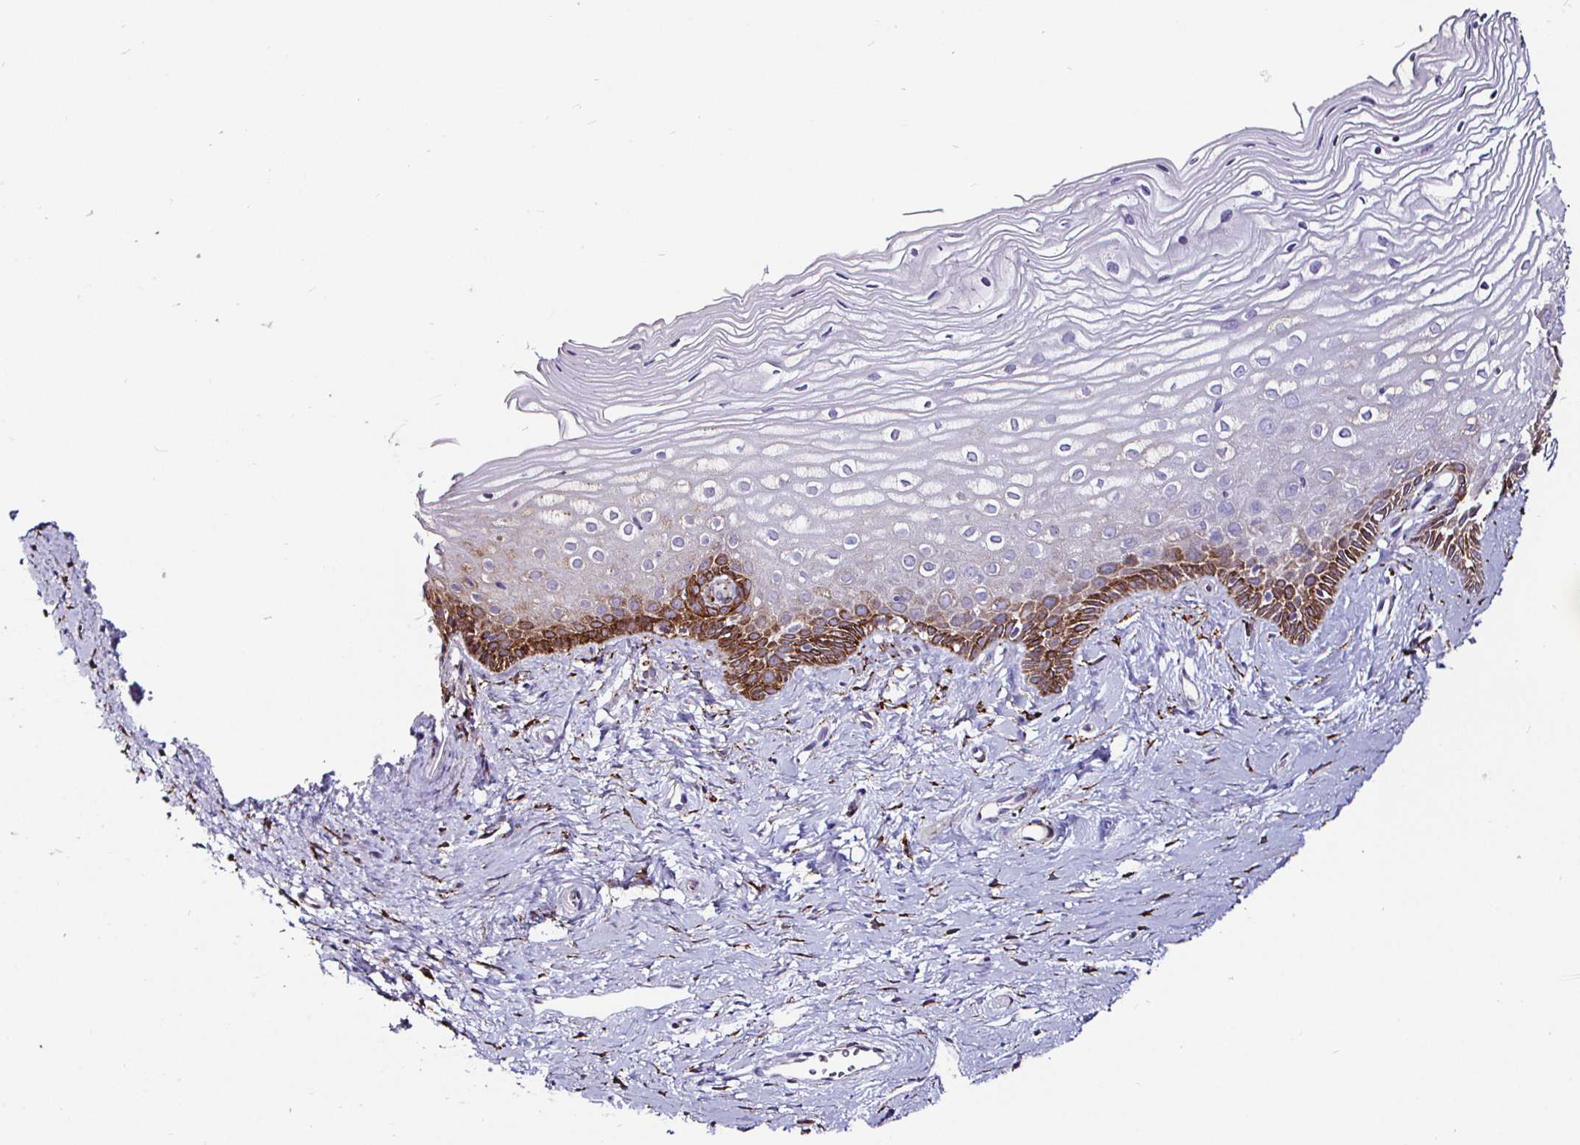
{"staining": {"intensity": "strong", "quantity": "25%-75%", "location": "cytoplasmic/membranous"}, "tissue": "cervix", "cell_type": "Glandular cells", "image_type": "normal", "snomed": [{"axis": "morphology", "description": "Normal tissue, NOS"}, {"axis": "topography", "description": "Cervix"}], "caption": "Glandular cells show high levels of strong cytoplasmic/membranous expression in approximately 25%-75% of cells in benign human cervix.", "gene": "P4HA2", "patient": {"sex": "female", "age": 40}}